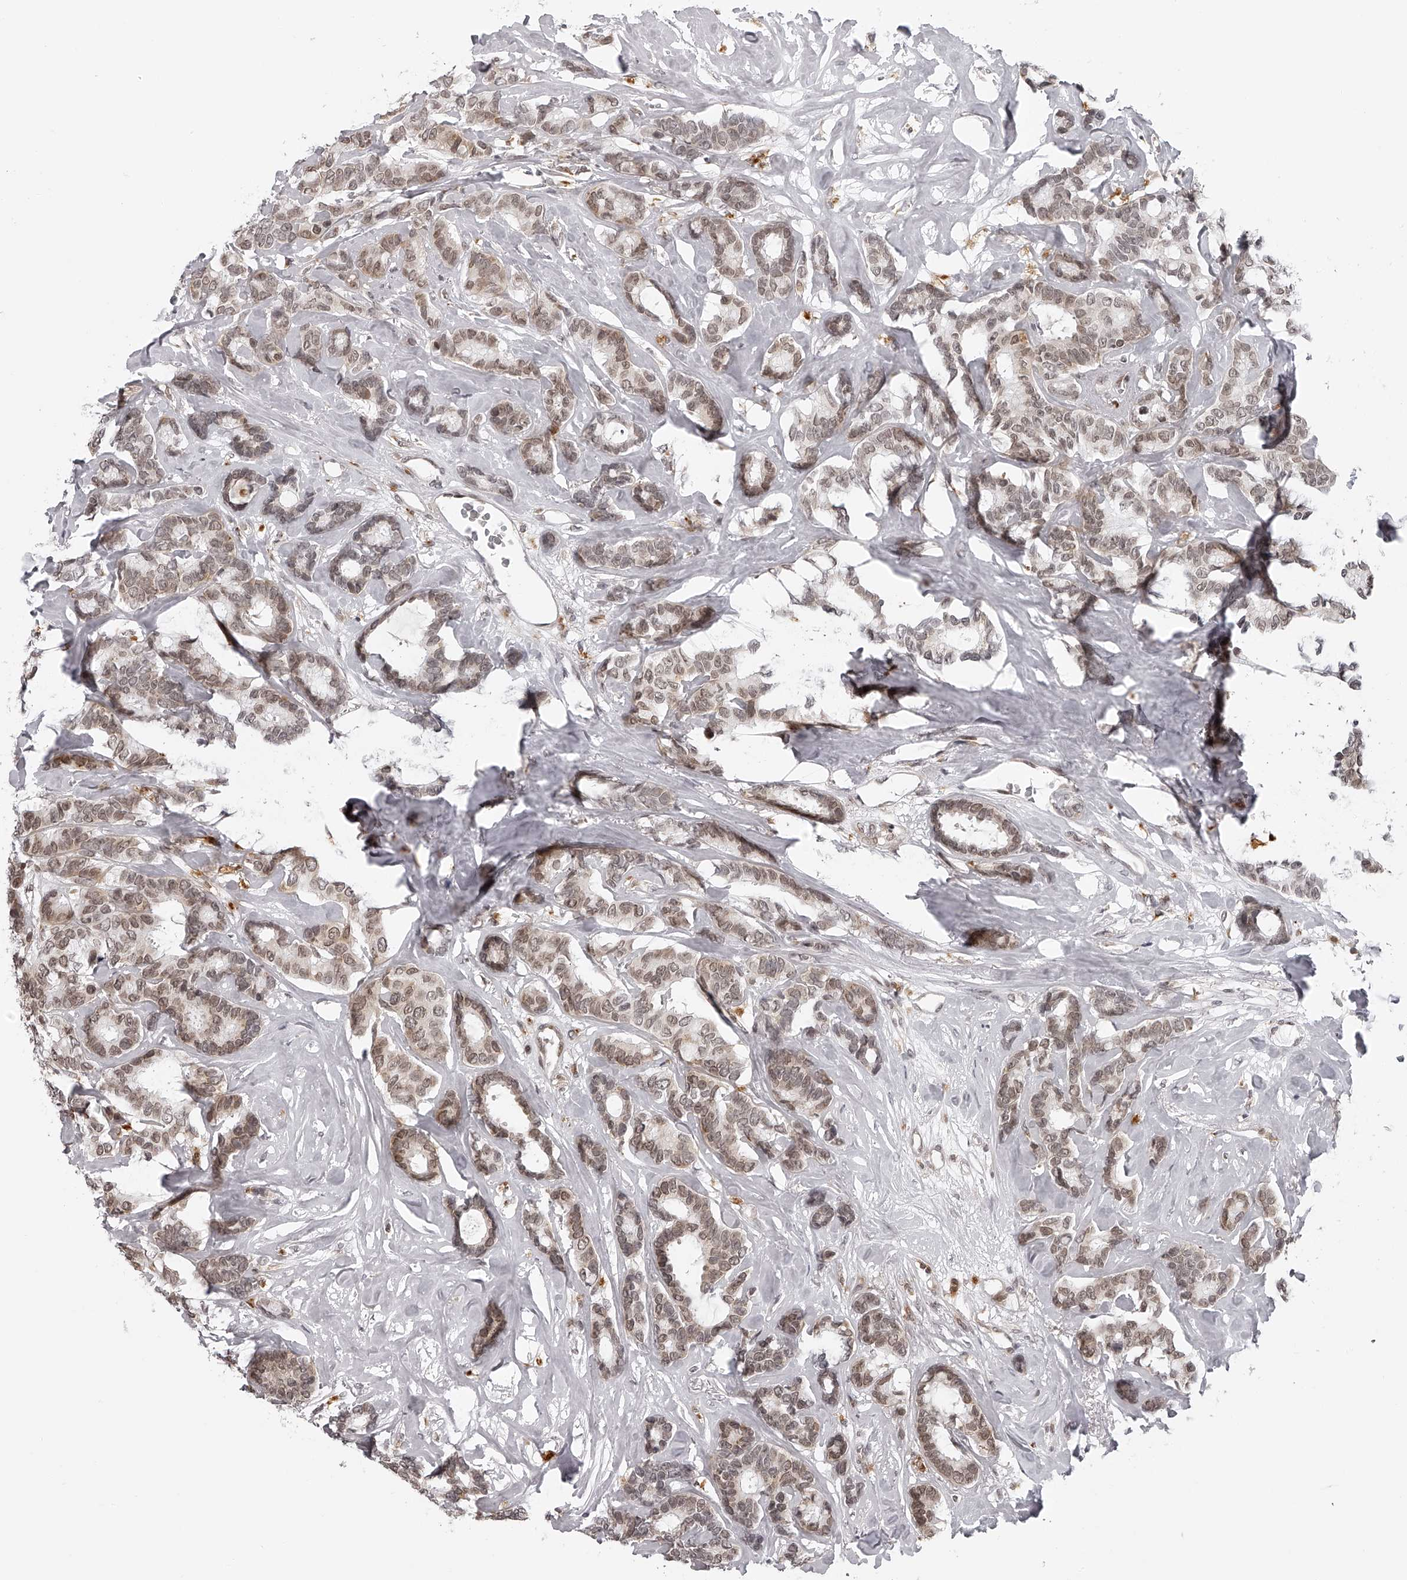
{"staining": {"intensity": "moderate", "quantity": ">75%", "location": "cytoplasmic/membranous,nuclear"}, "tissue": "breast cancer", "cell_type": "Tumor cells", "image_type": "cancer", "snomed": [{"axis": "morphology", "description": "Duct carcinoma"}, {"axis": "topography", "description": "Breast"}], "caption": "Infiltrating ductal carcinoma (breast) tissue displays moderate cytoplasmic/membranous and nuclear staining in about >75% of tumor cells", "gene": "ODF2L", "patient": {"sex": "female", "age": 87}}